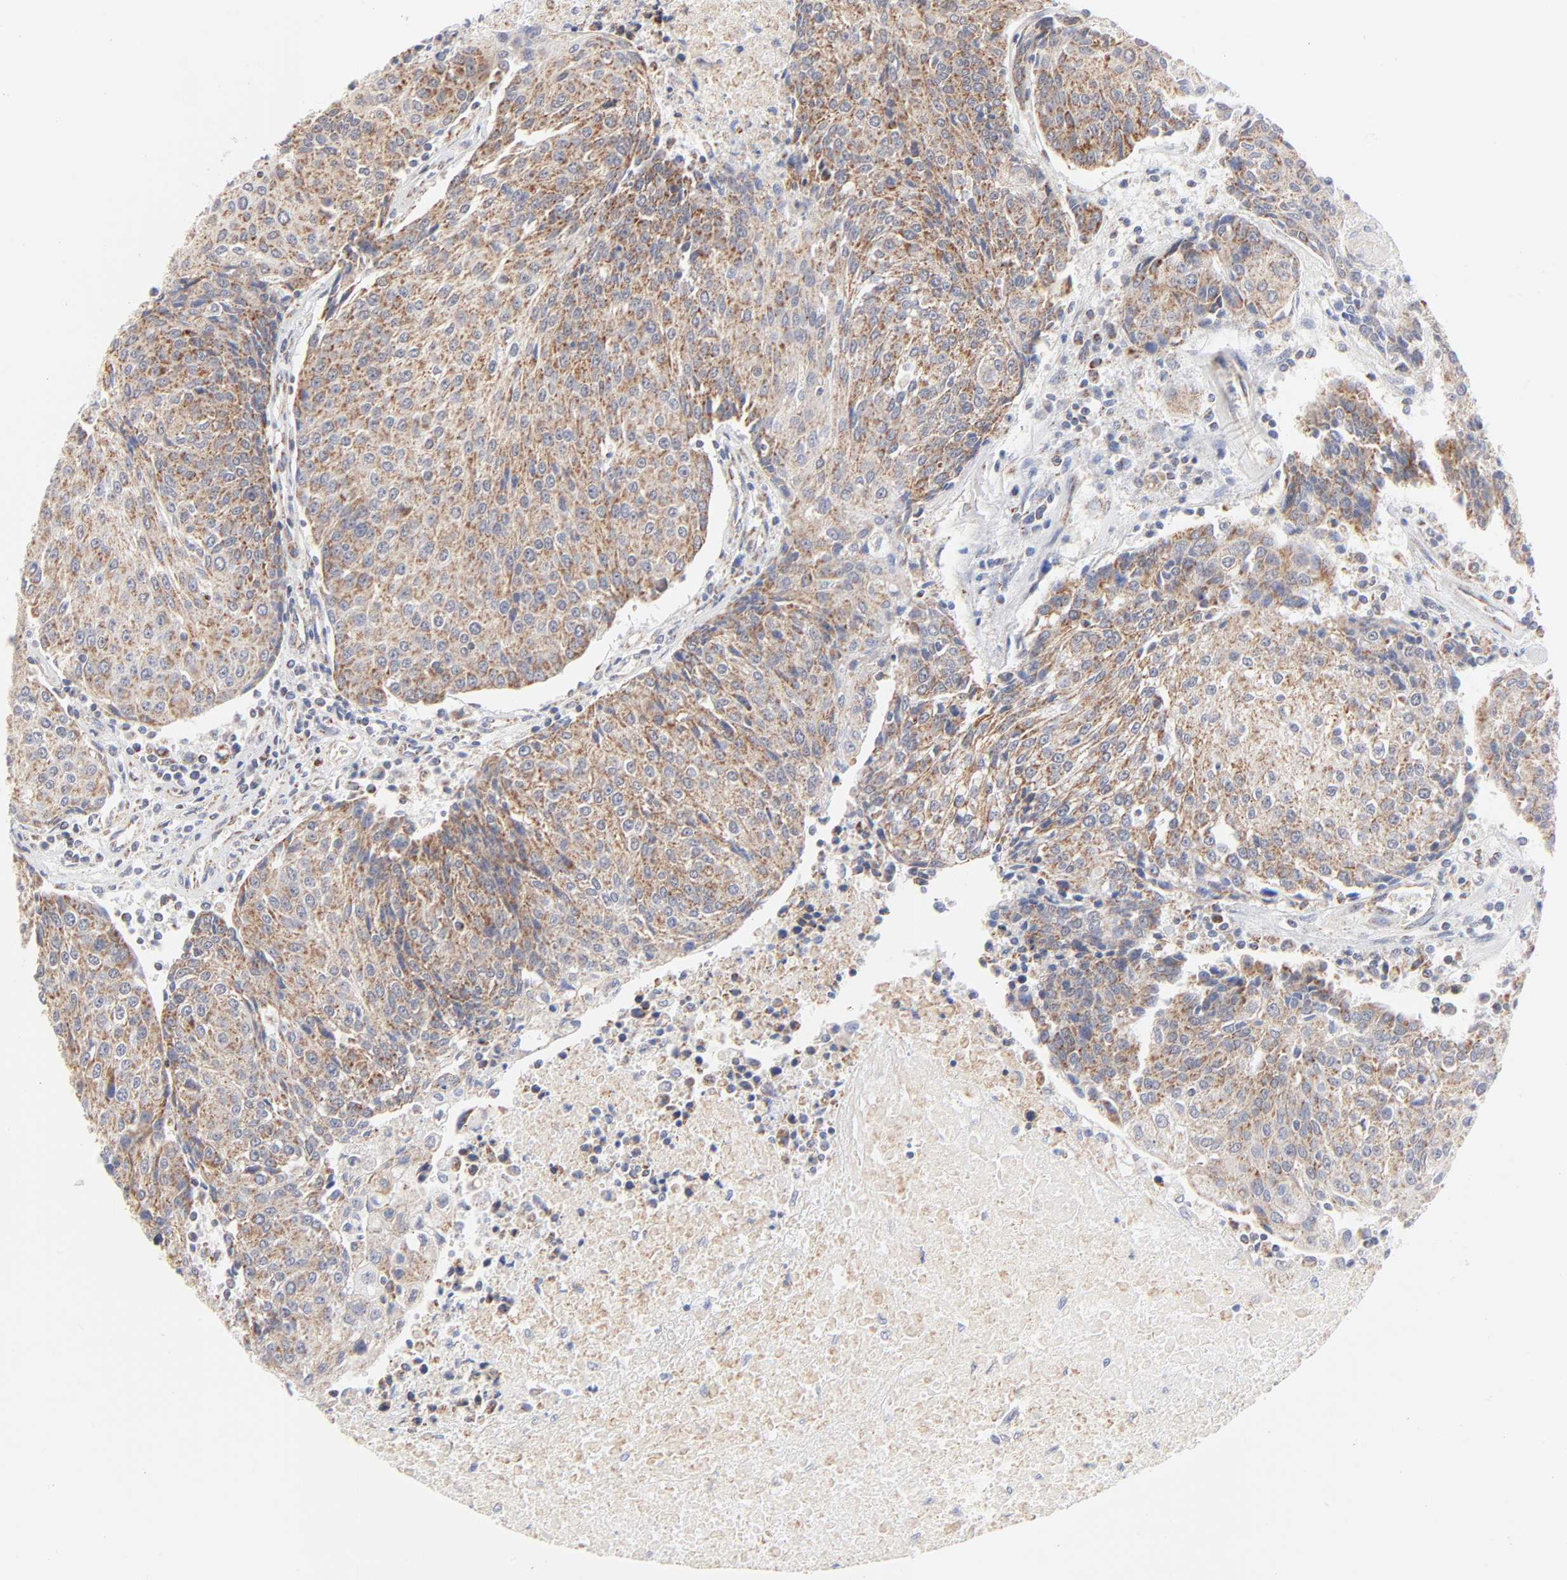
{"staining": {"intensity": "moderate", "quantity": ">75%", "location": "cytoplasmic/membranous"}, "tissue": "urothelial cancer", "cell_type": "Tumor cells", "image_type": "cancer", "snomed": [{"axis": "morphology", "description": "Urothelial carcinoma, High grade"}, {"axis": "topography", "description": "Urinary bladder"}], "caption": "A photomicrograph of high-grade urothelial carcinoma stained for a protein displays moderate cytoplasmic/membranous brown staining in tumor cells.", "gene": "MRPL58", "patient": {"sex": "female", "age": 85}}